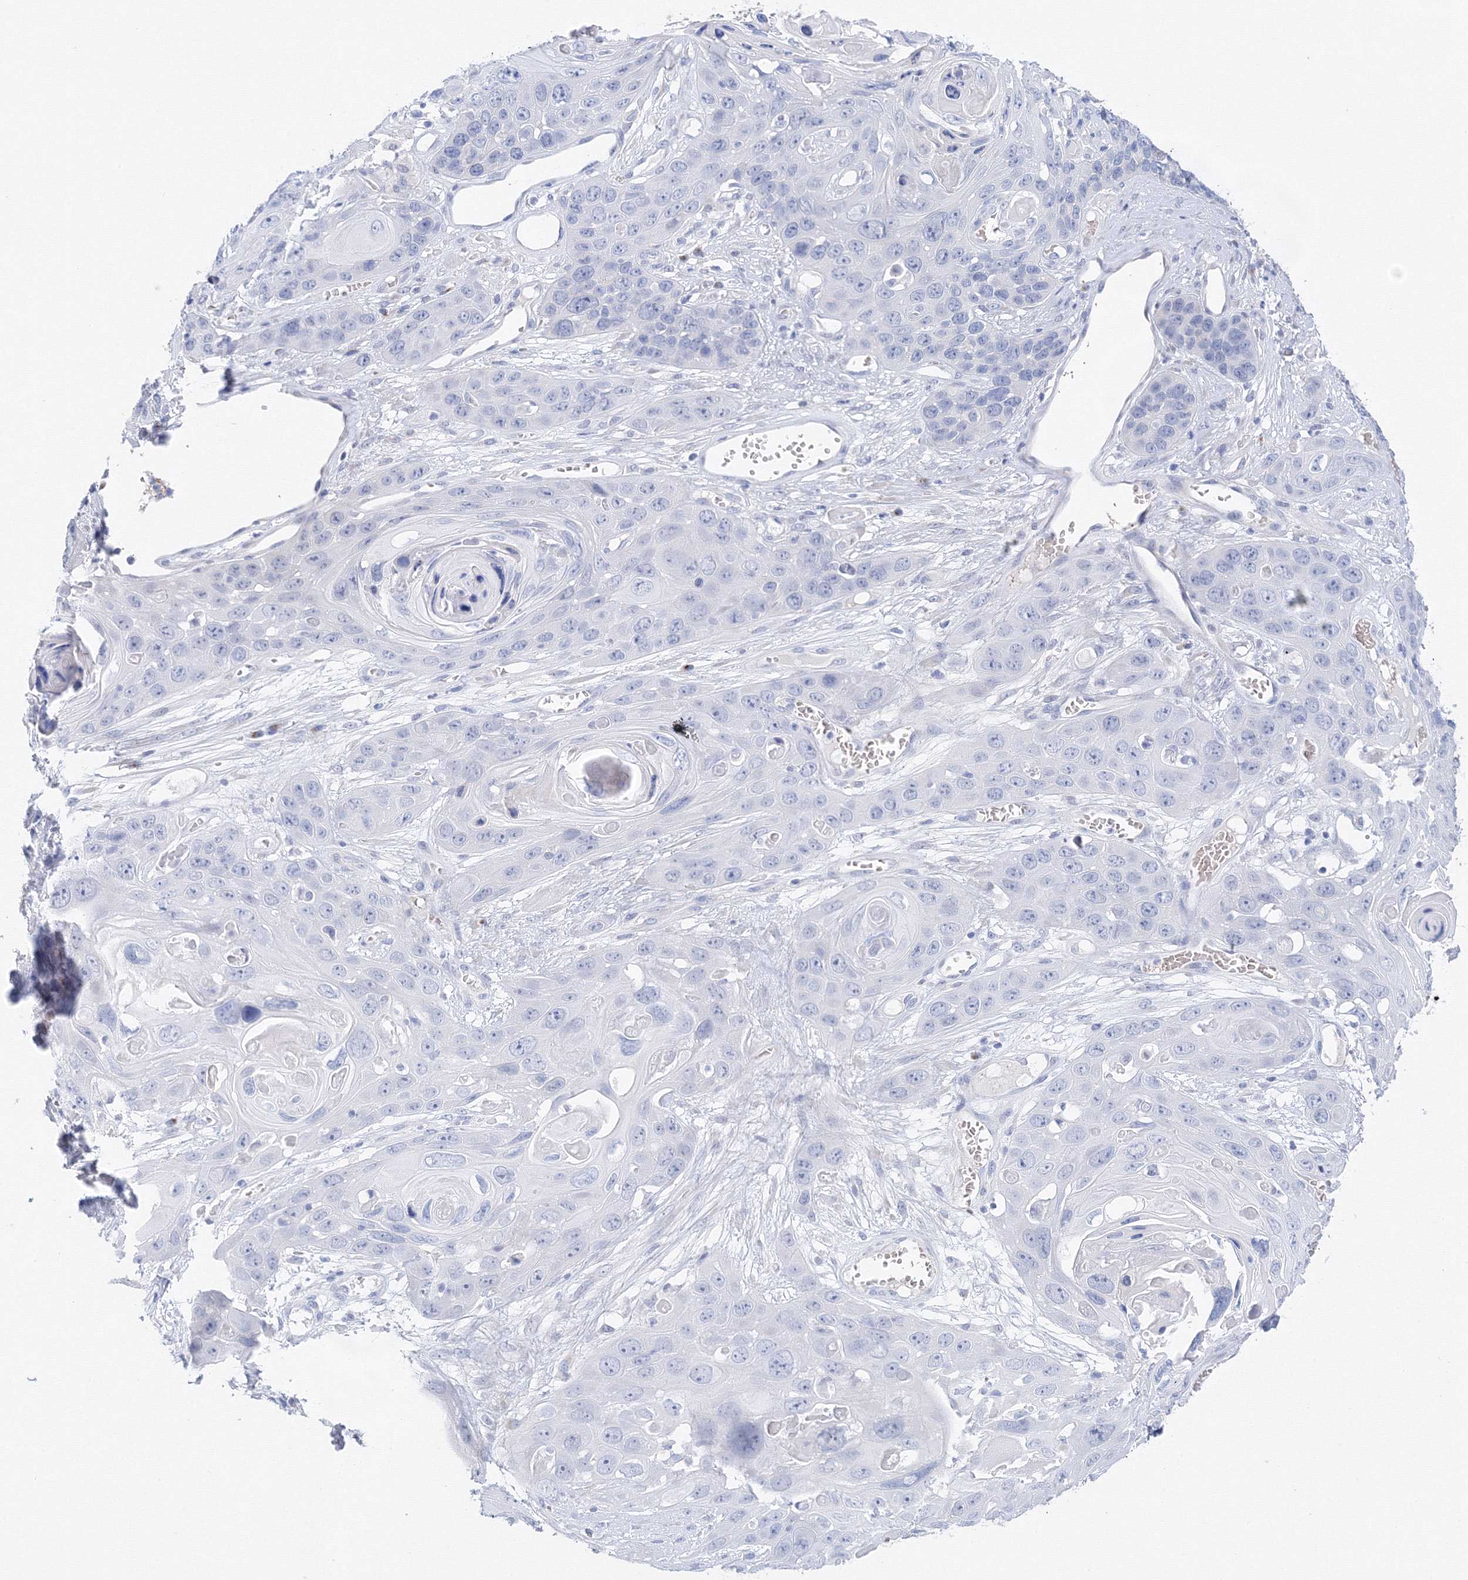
{"staining": {"intensity": "negative", "quantity": "none", "location": "none"}, "tissue": "skin cancer", "cell_type": "Tumor cells", "image_type": "cancer", "snomed": [{"axis": "morphology", "description": "Squamous cell carcinoma, NOS"}, {"axis": "topography", "description": "Skin"}], "caption": "IHC micrograph of human skin cancer stained for a protein (brown), which reveals no positivity in tumor cells.", "gene": "TAMM41", "patient": {"sex": "male", "age": 55}}